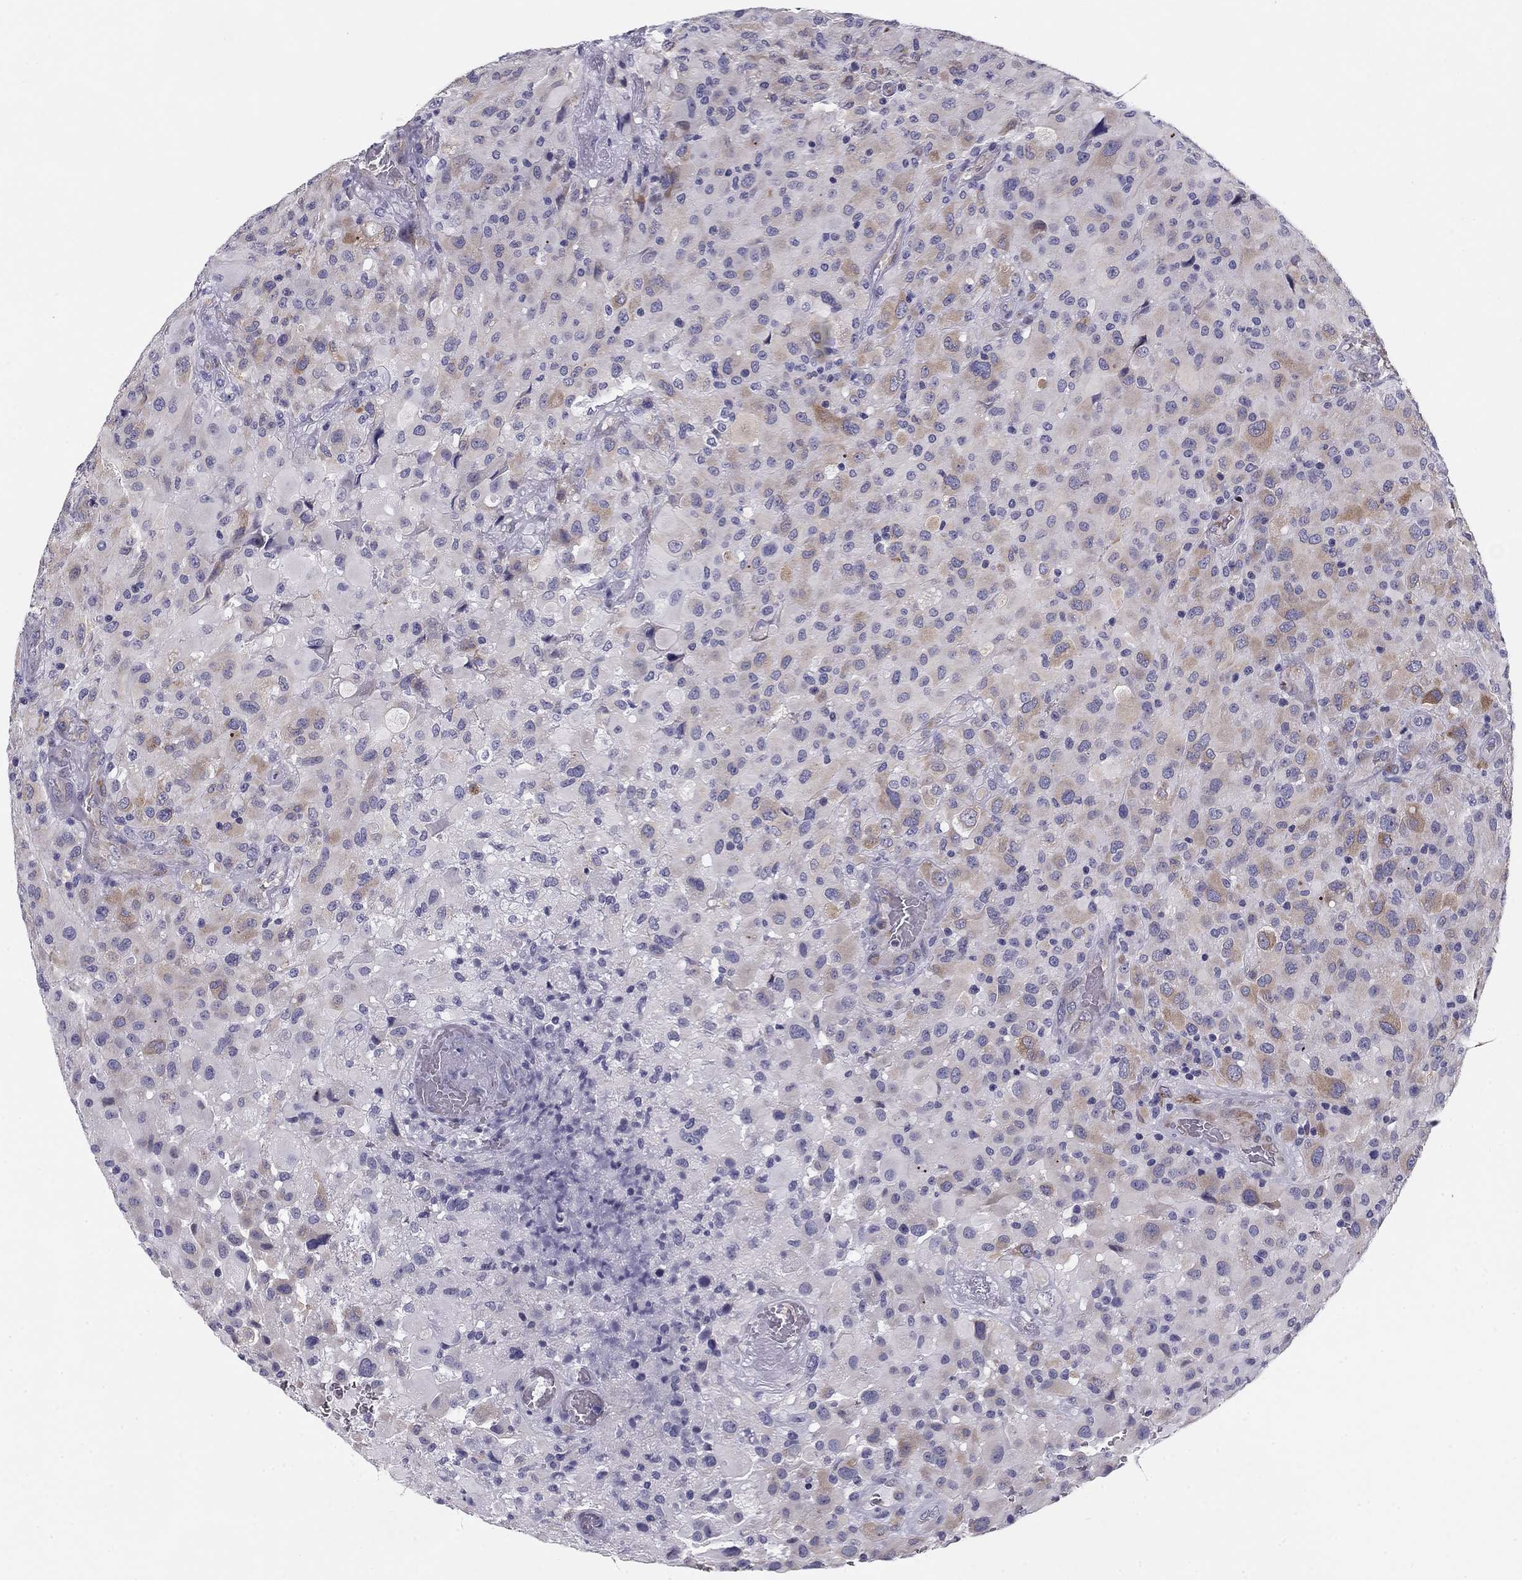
{"staining": {"intensity": "weak", "quantity": "<25%", "location": "cytoplasmic/membranous"}, "tissue": "glioma", "cell_type": "Tumor cells", "image_type": "cancer", "snomed": [{"axis": "morphology", "description": "Glioma, malignant, High grade"}, {"axis": "topography", "description": "Cerebral cortex"}], "caption": "IHC of human glioma displays no staining in tumor cells.", "gene": "TMED3", "patient": {"sex": "male", "age": 35}}